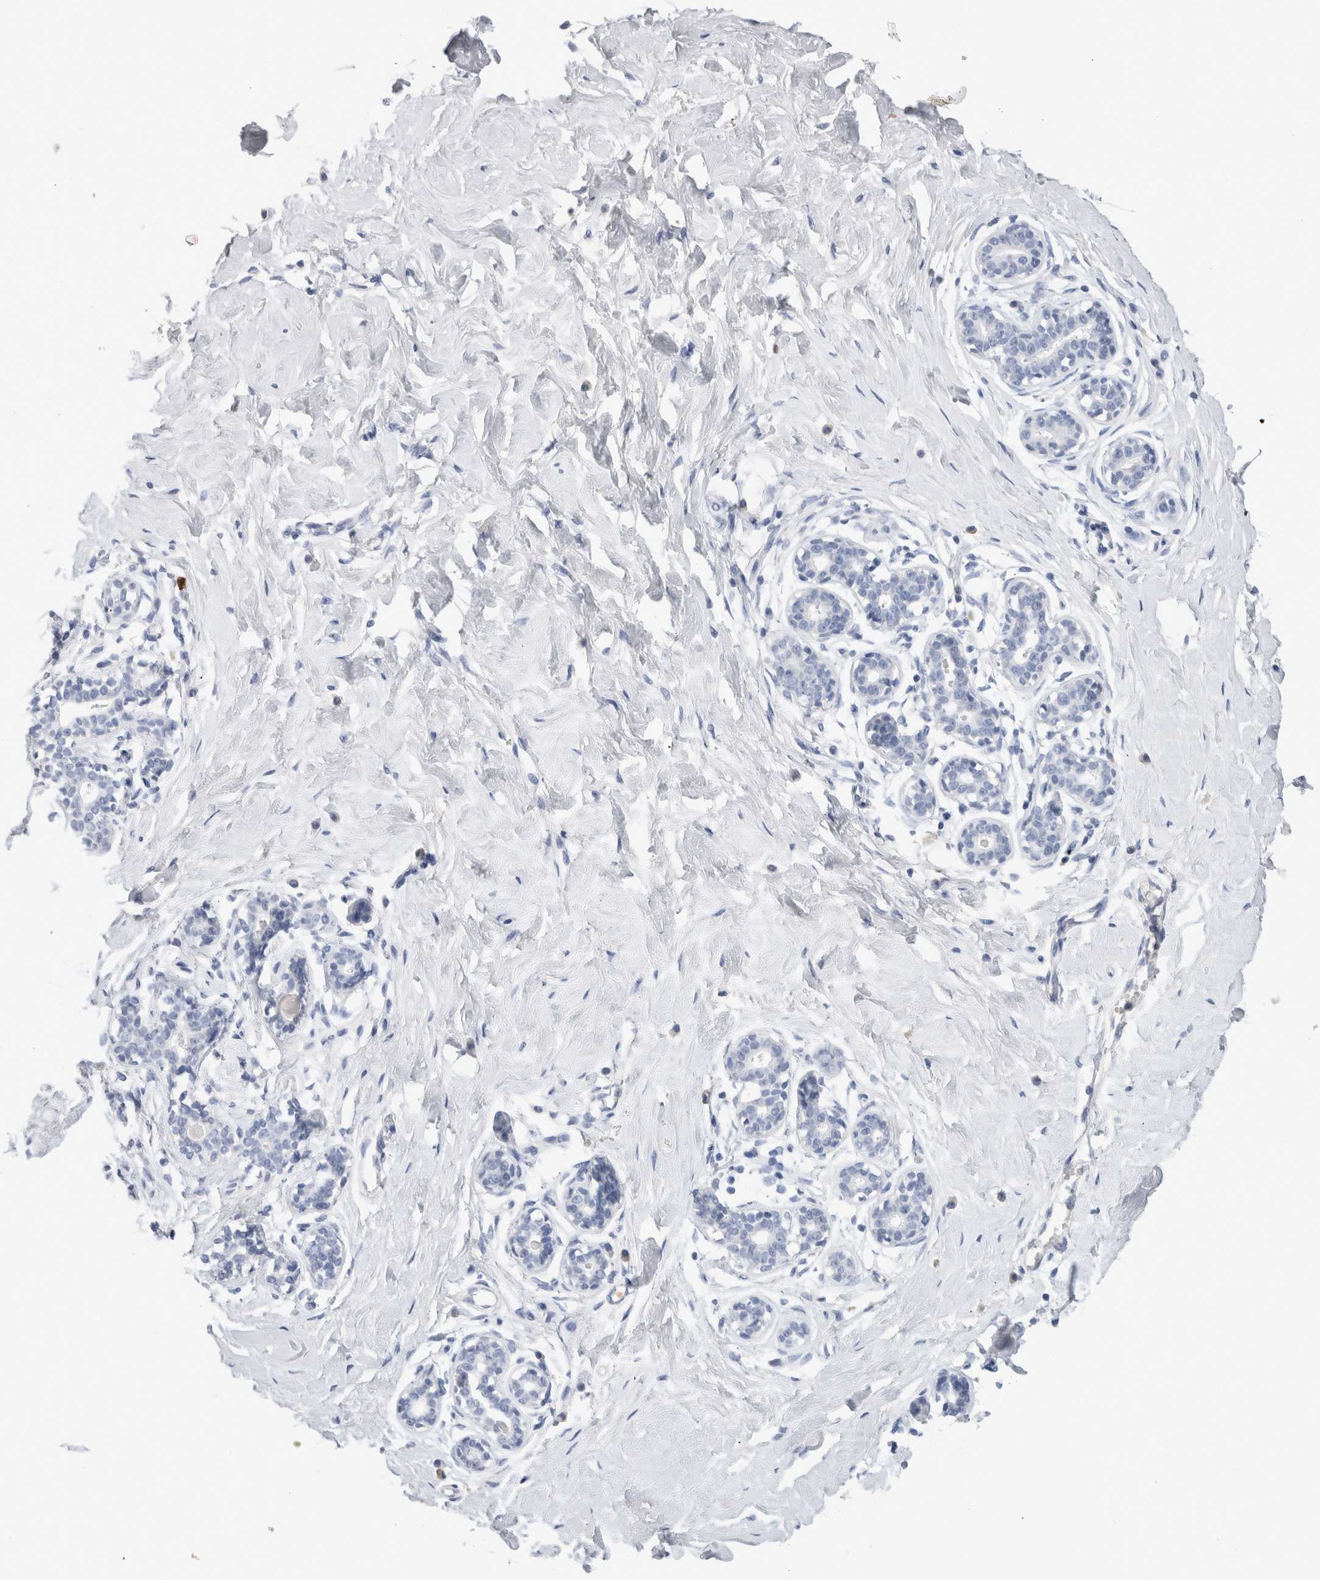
{"staining": {"intensity": "negative", "quantity": "none", "location": "none"}, "tissue": "breast", "cell_type": "Adipocytes", "image_type": "normal", "snomed": [{"axis": "morphology", "description": "Normal tissue, NOS"}, {"axis": "topography", "description": "Breast"}], "caption": "Immunohistochemistry histopathology image of unremarkable human breast stained for a protein (brown), which displays no staining in adipocytes. (Brightfield microscopy of DAB immunohistochemistry at high magnification).", "gene": "S100A12", "patient": {"sex": "female", "age": 23}}